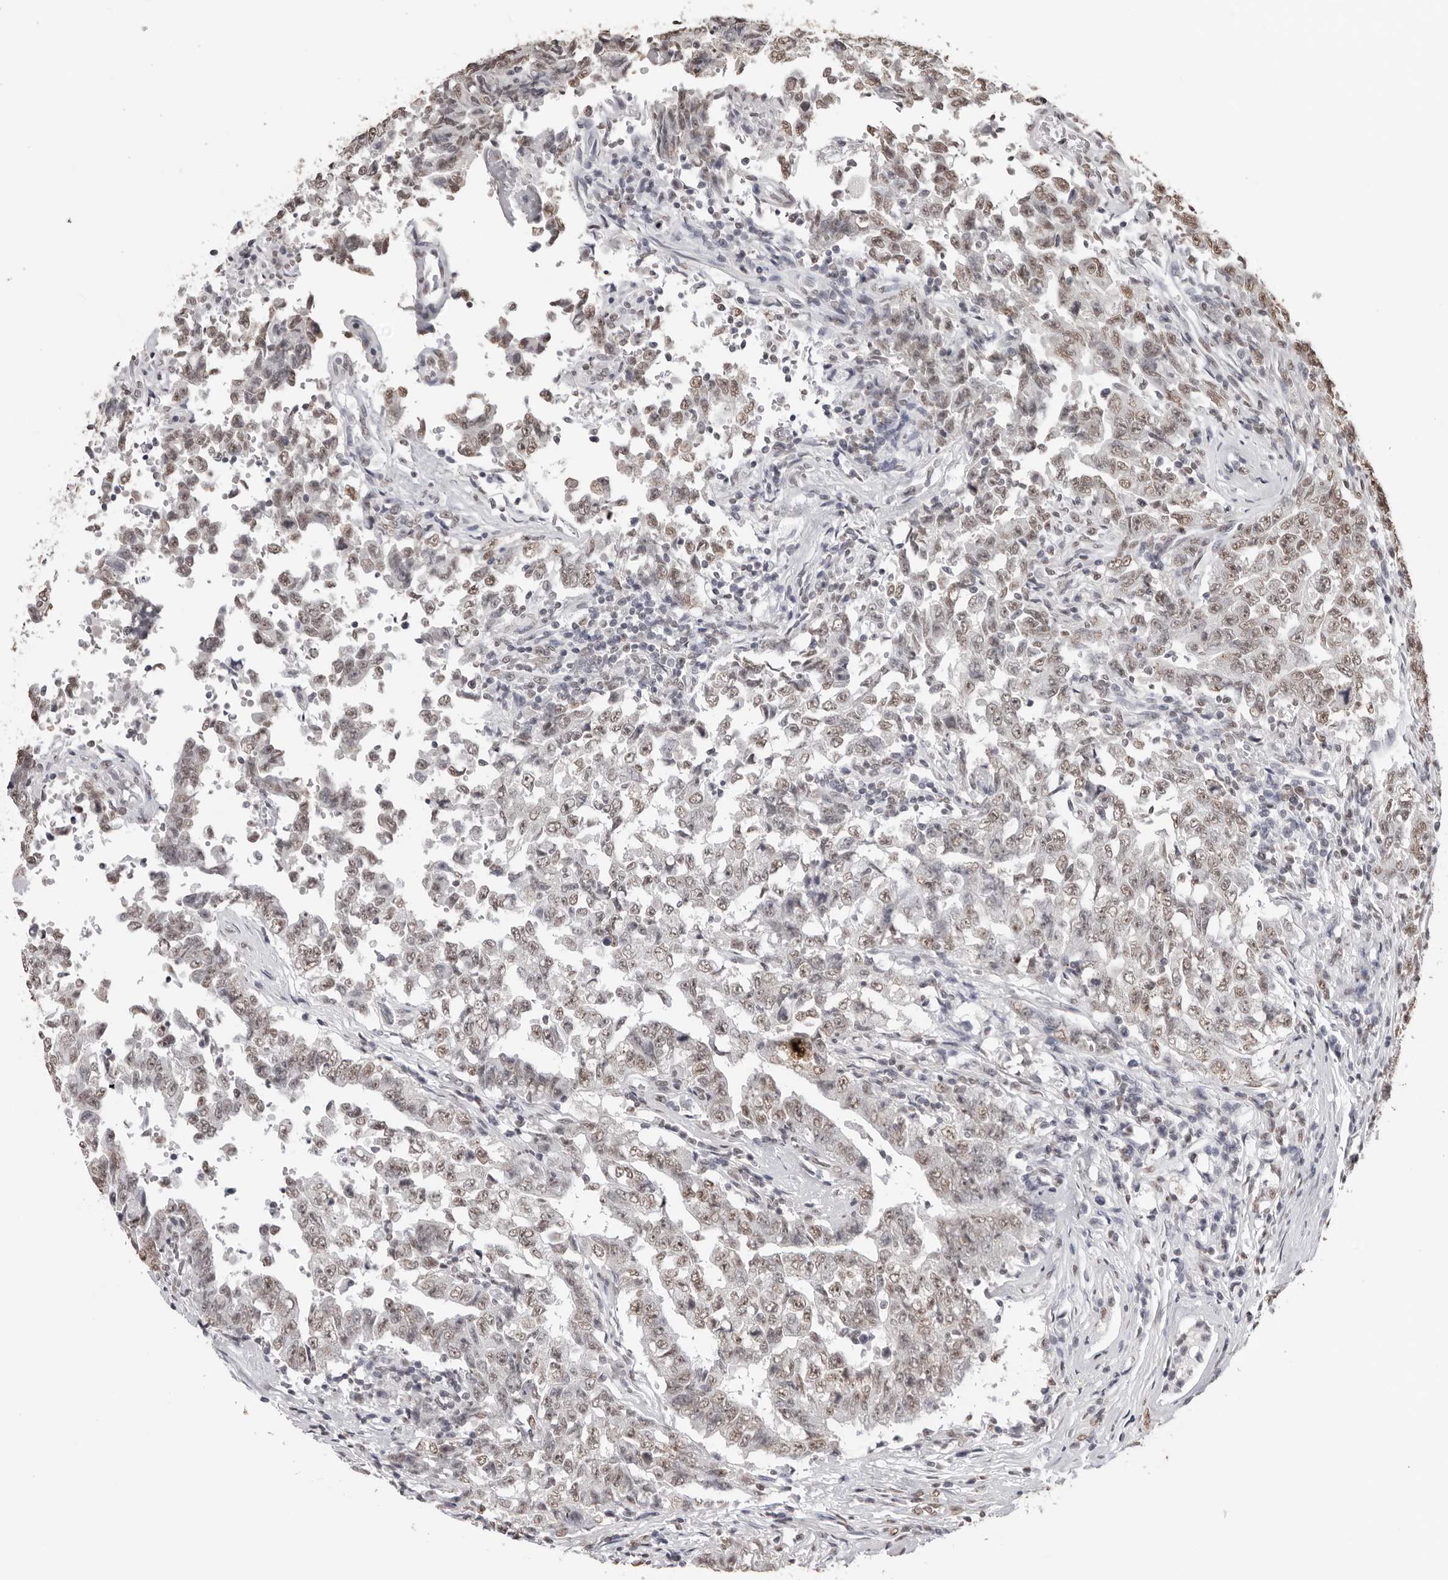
{"staining": {"intensity": "weak", "quantity": ">75%", "location": "nuclear"}, "tissue": "testis cancer", "cell_type": "Tumor cells", "image_type": "cancer", "snomed": [{"axis": "morphology", "description": "Carcinoma, Embryonal, NOS"}, {"axis": "topography", "description": "Testis"}], "caption": "Immunohistochemistry (IHC) staining of testis embryonal carcinoma, which demonstrates low levels of weak nuclear expression in approximately >75% of tumor cells indicating weak nuclear protein positivity. The staining was performed using DAB (brown) for protein detection and nuclei were counterstained in hematoxylin (blue).", "gene": "OLIG3", "patient": {"sex": "male", "age": 26}}